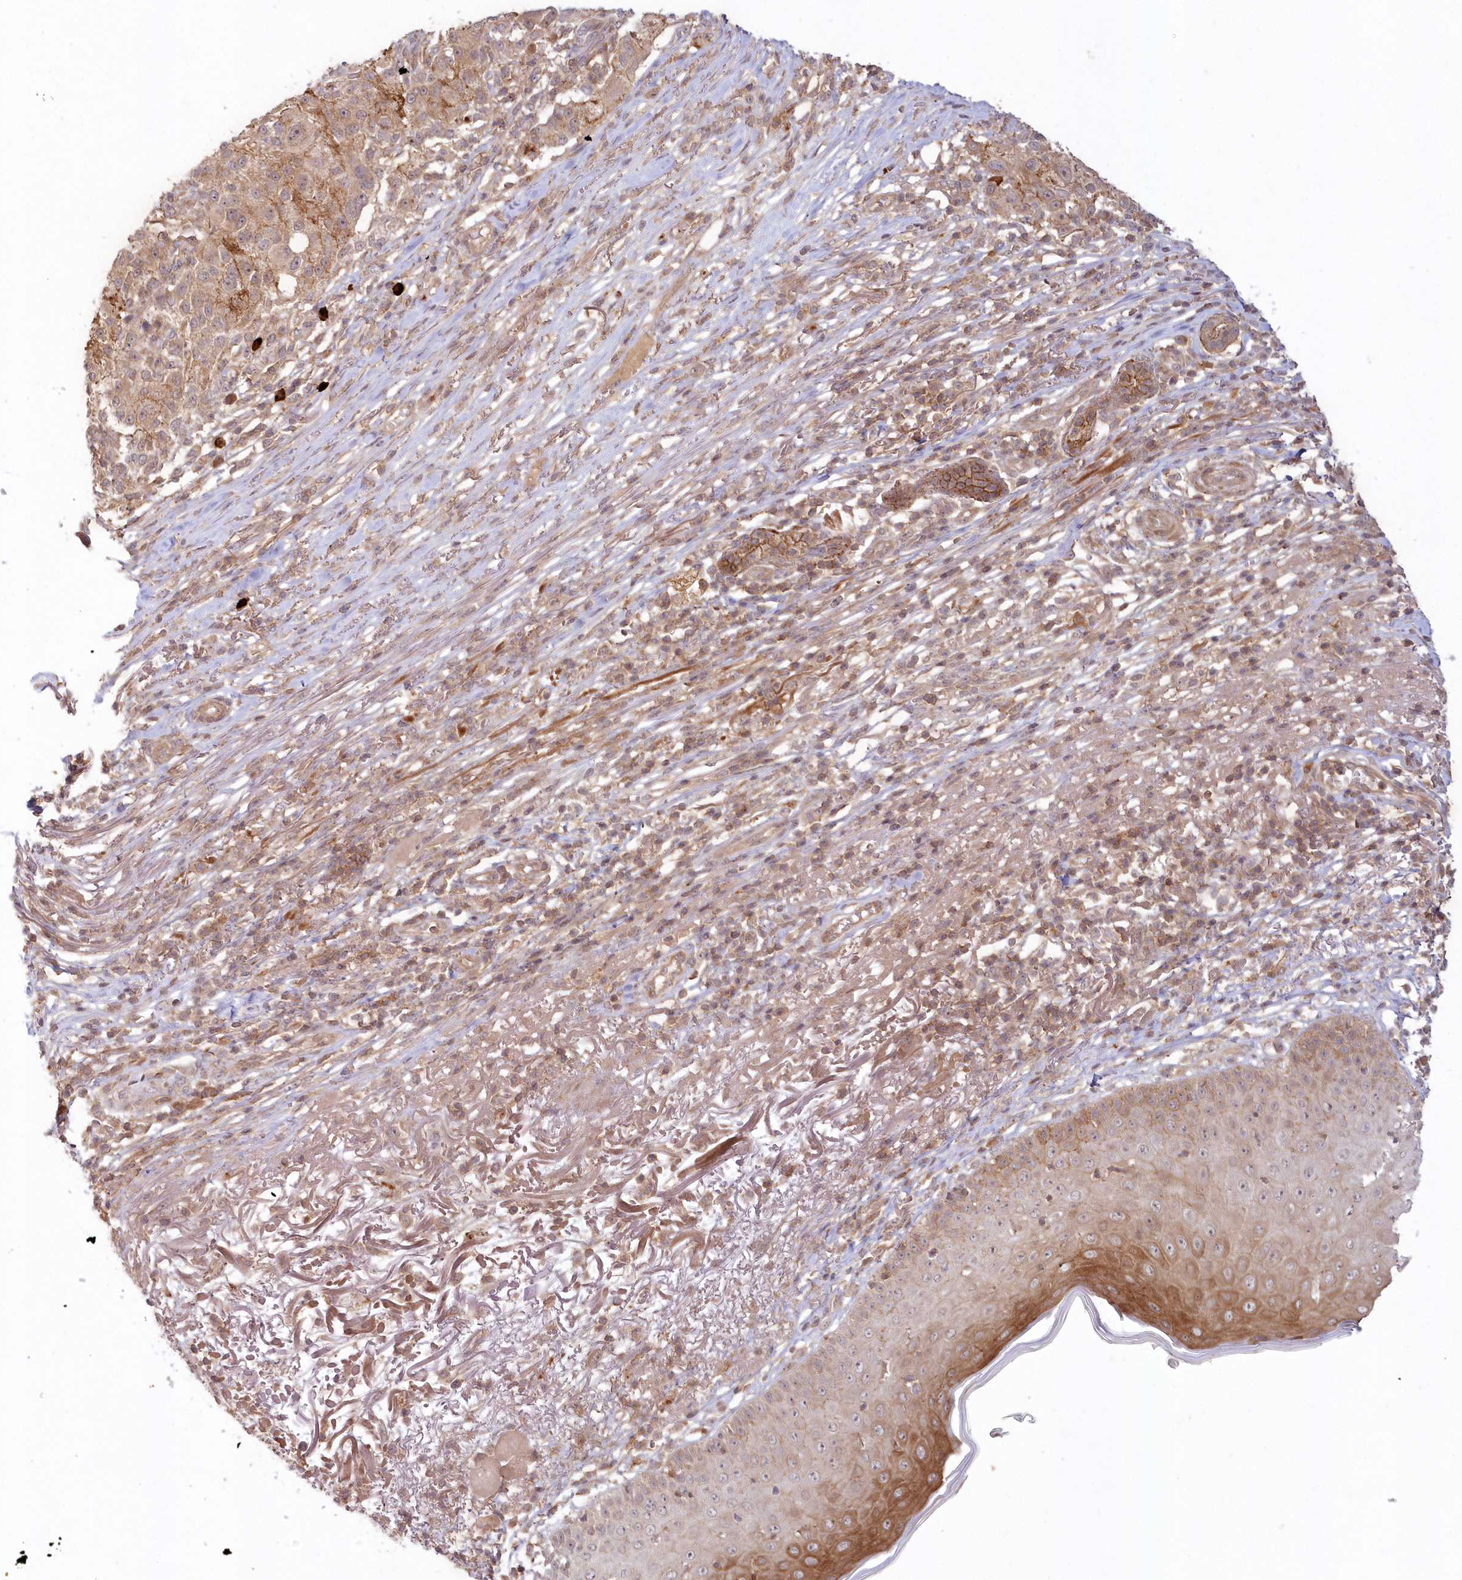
{"staining": {"intensity": "weak", "quantity": "25%-75%", "location": "cytoplasmic/membranous,nuclear"}, "tissue": "melanoma", "cell_type": "Tumor cells", "image_type": "cancer", "snomed": [{"axis": "morphology", "description": "Necrosis, NOS"}, {"axis": "morphology", "description": "Malignant melanoma, NOS"}, {"axis": "topography", "description": "Skin"}], "caption": "Weak cytoplasmic/membranous and nuclear staining is identified in about 25%-75% of tumor cells in malignant melanoma. Nuclei are stained in blue.", "gene": "TOGARAM2", "patient": {"sex": "female", "age": 87}}